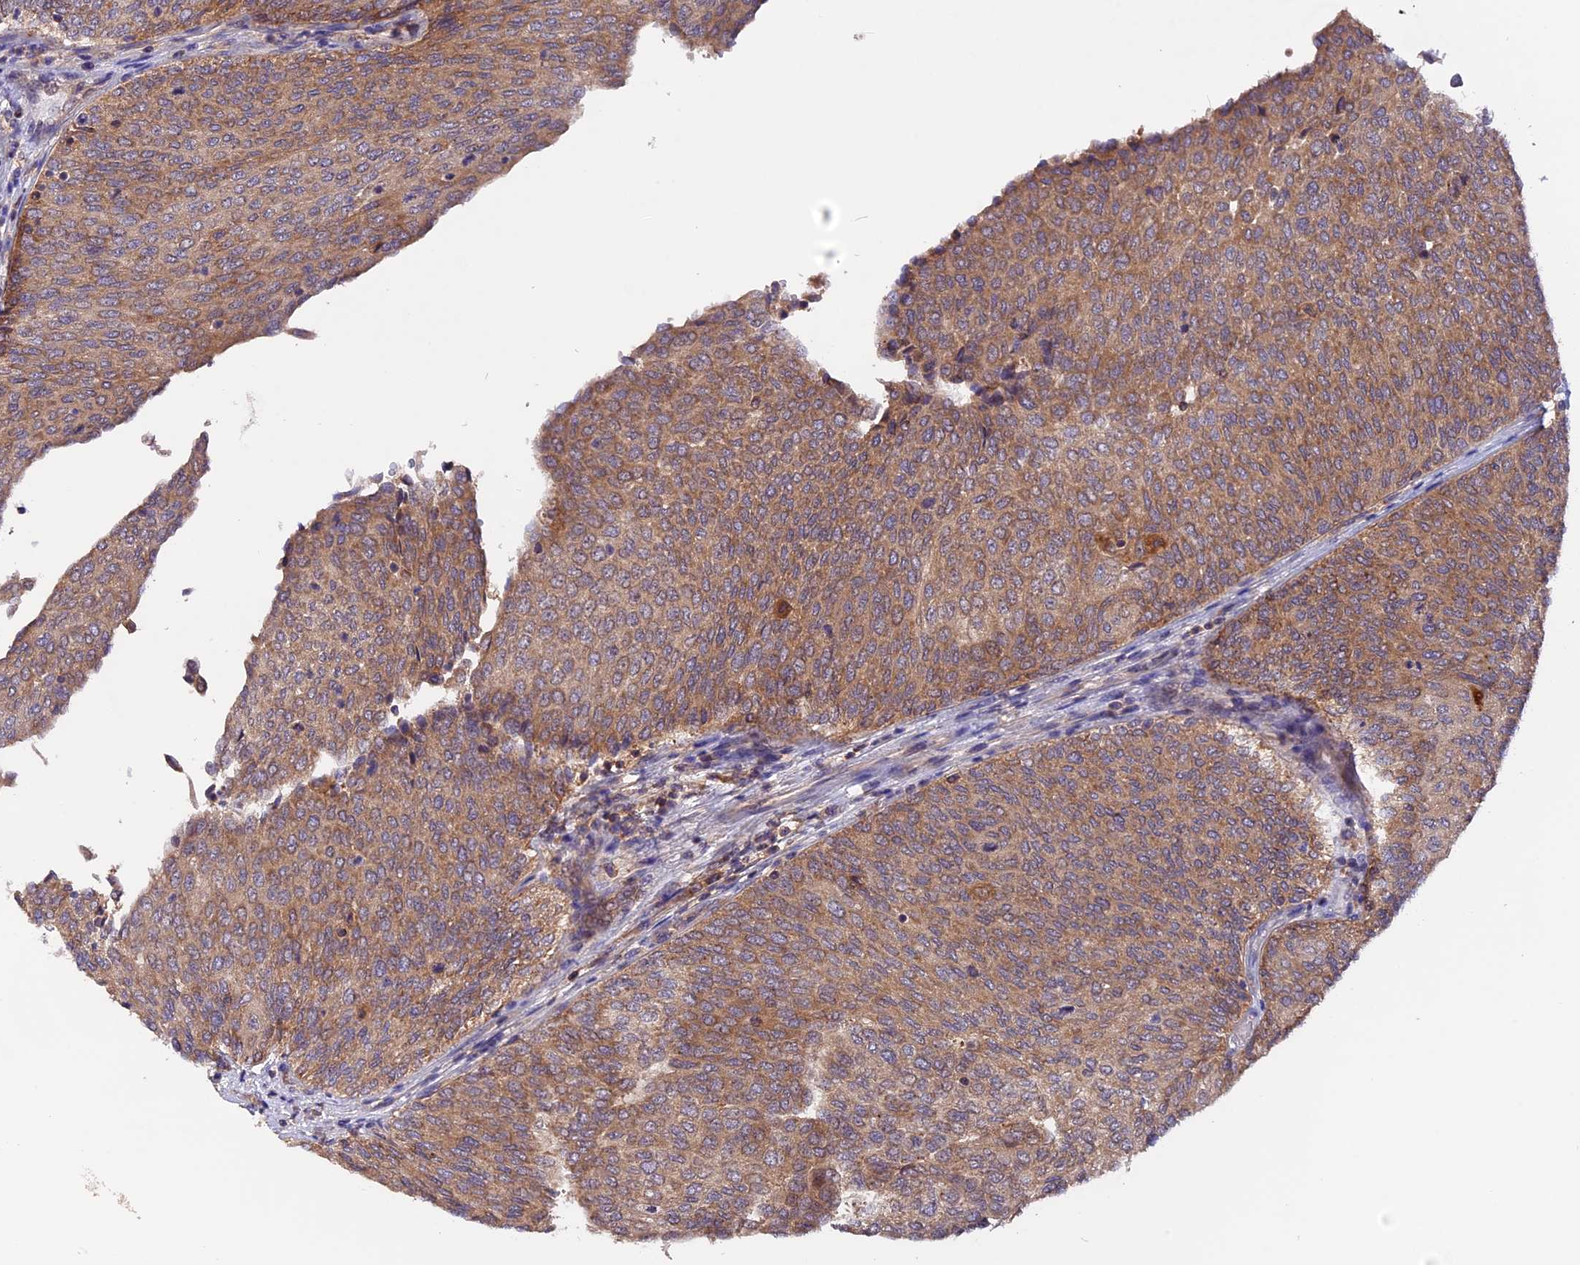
{"staining": {"intensity": "moderate", "quantity": ">75%", "location": "cytoplasmic/membranous"}, "tissue": "urothelial cancer", "cell_type": "Tumor cells", "image_type": "cancer", "snomed": [{"axis": "morphology", "description": "Urothelial carcinoma, Low grade"}, {"axis": "topography", "description": "Urinary bladder"}], "caption": "A medium amount of moderate cytoplasmic/membranous staining is present in about >75% of tumor cells in urothelial cancer tissue.", "gene": "MARK4", "patient": {"sex": "female", "age": 79}}